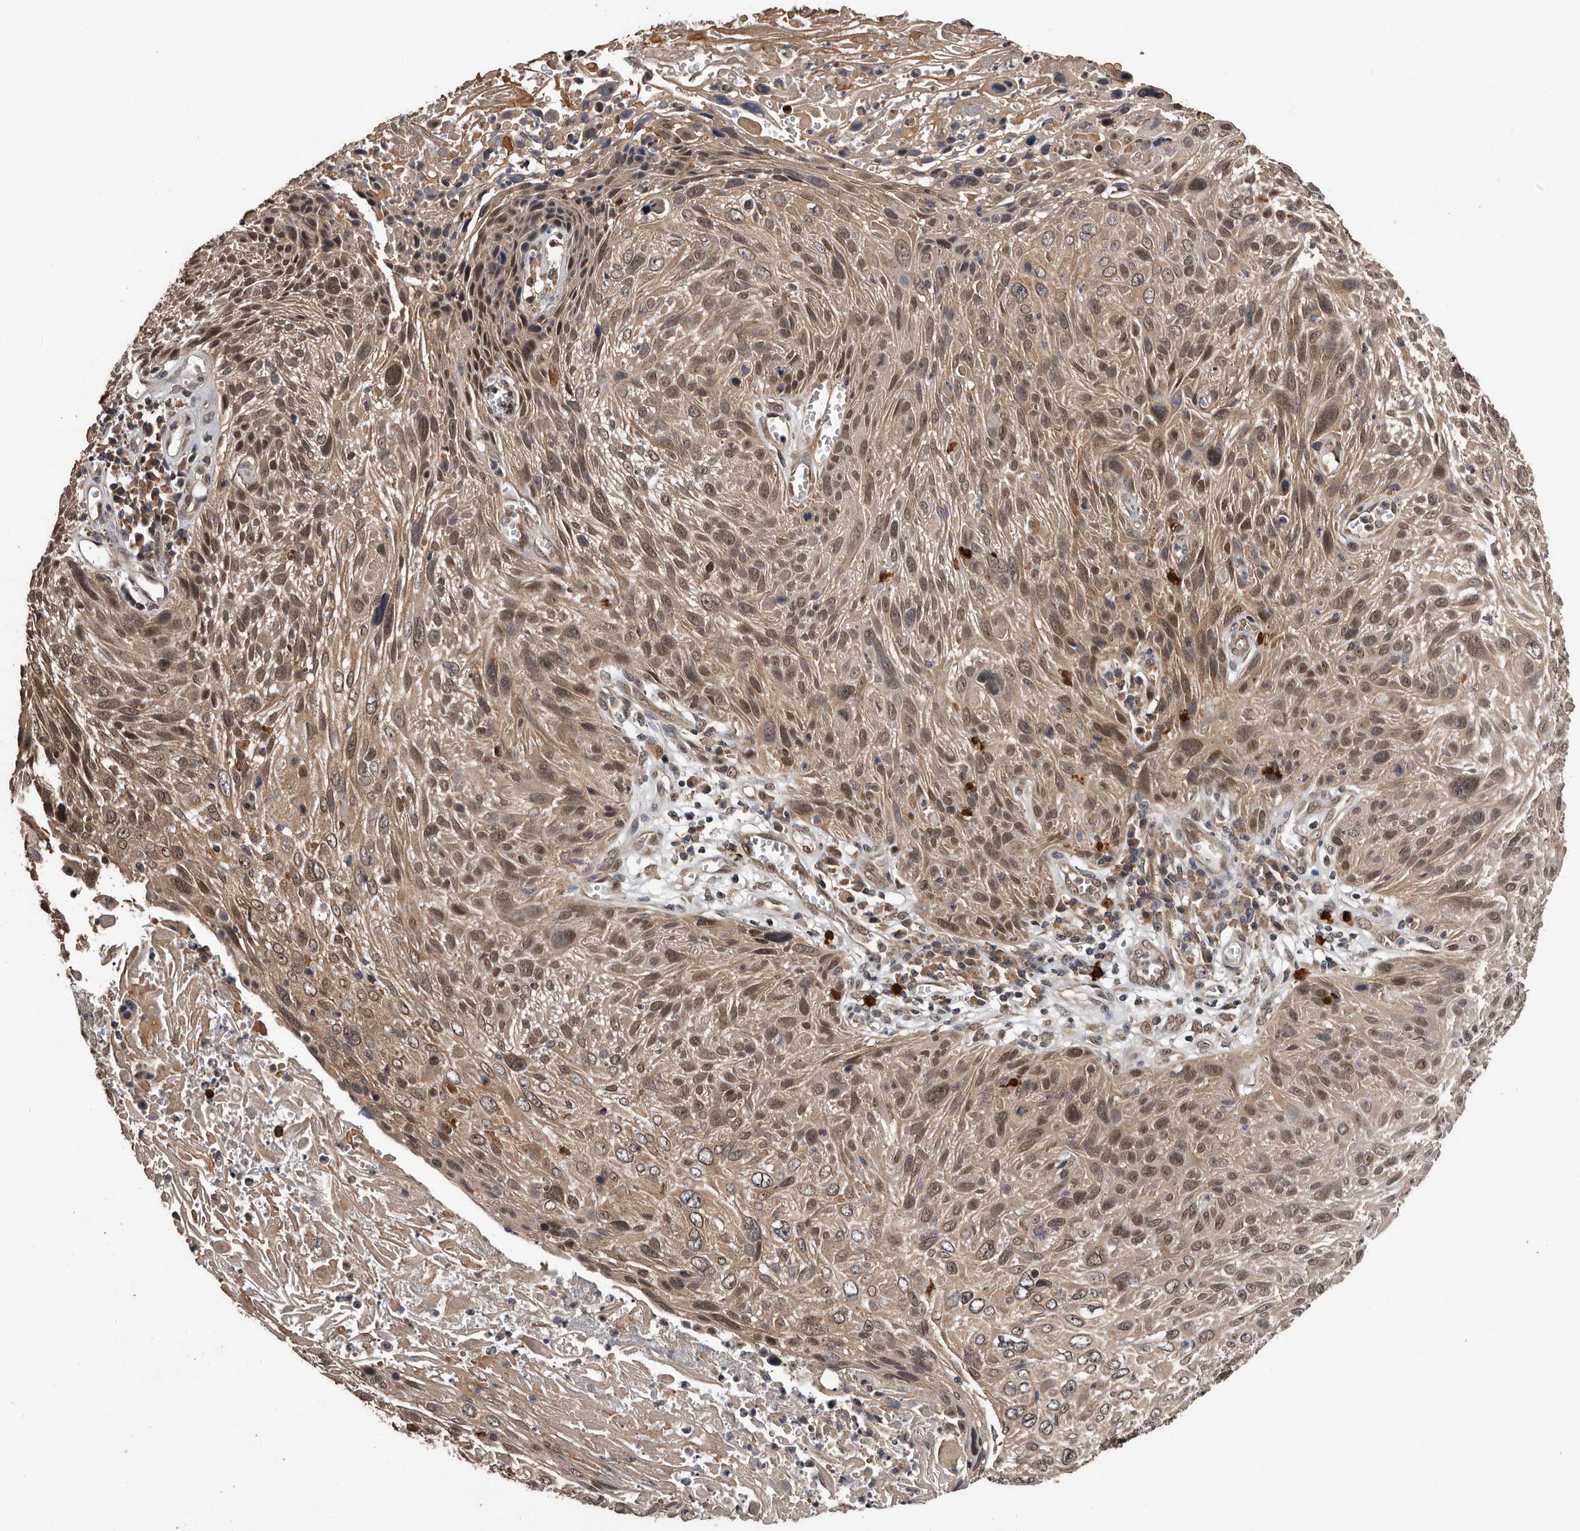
{"staining": {"intensity": "moderate", "quantity": ">75%", "location": "cytoplasmic/membranous,nuclear"}, "tissue": "cervical cancer", "cell_type": "Tumor cells", "image_type": "cancer", "snomed": [{"axis": "morphology", "description": "Squamous cell carcinoma, NOS"}, {"axis": "topography", "description": "Cervix"}], "caption": "Immunohistochemical staining of squamous cell carcinoma (cervical) displays medium levels of moderate cytoplasmic/membranous and nuclear positivity in approximately >75% of tumor cells.", "gene": "VPS37A", "patient": {"sex": "female", "age": 51}}